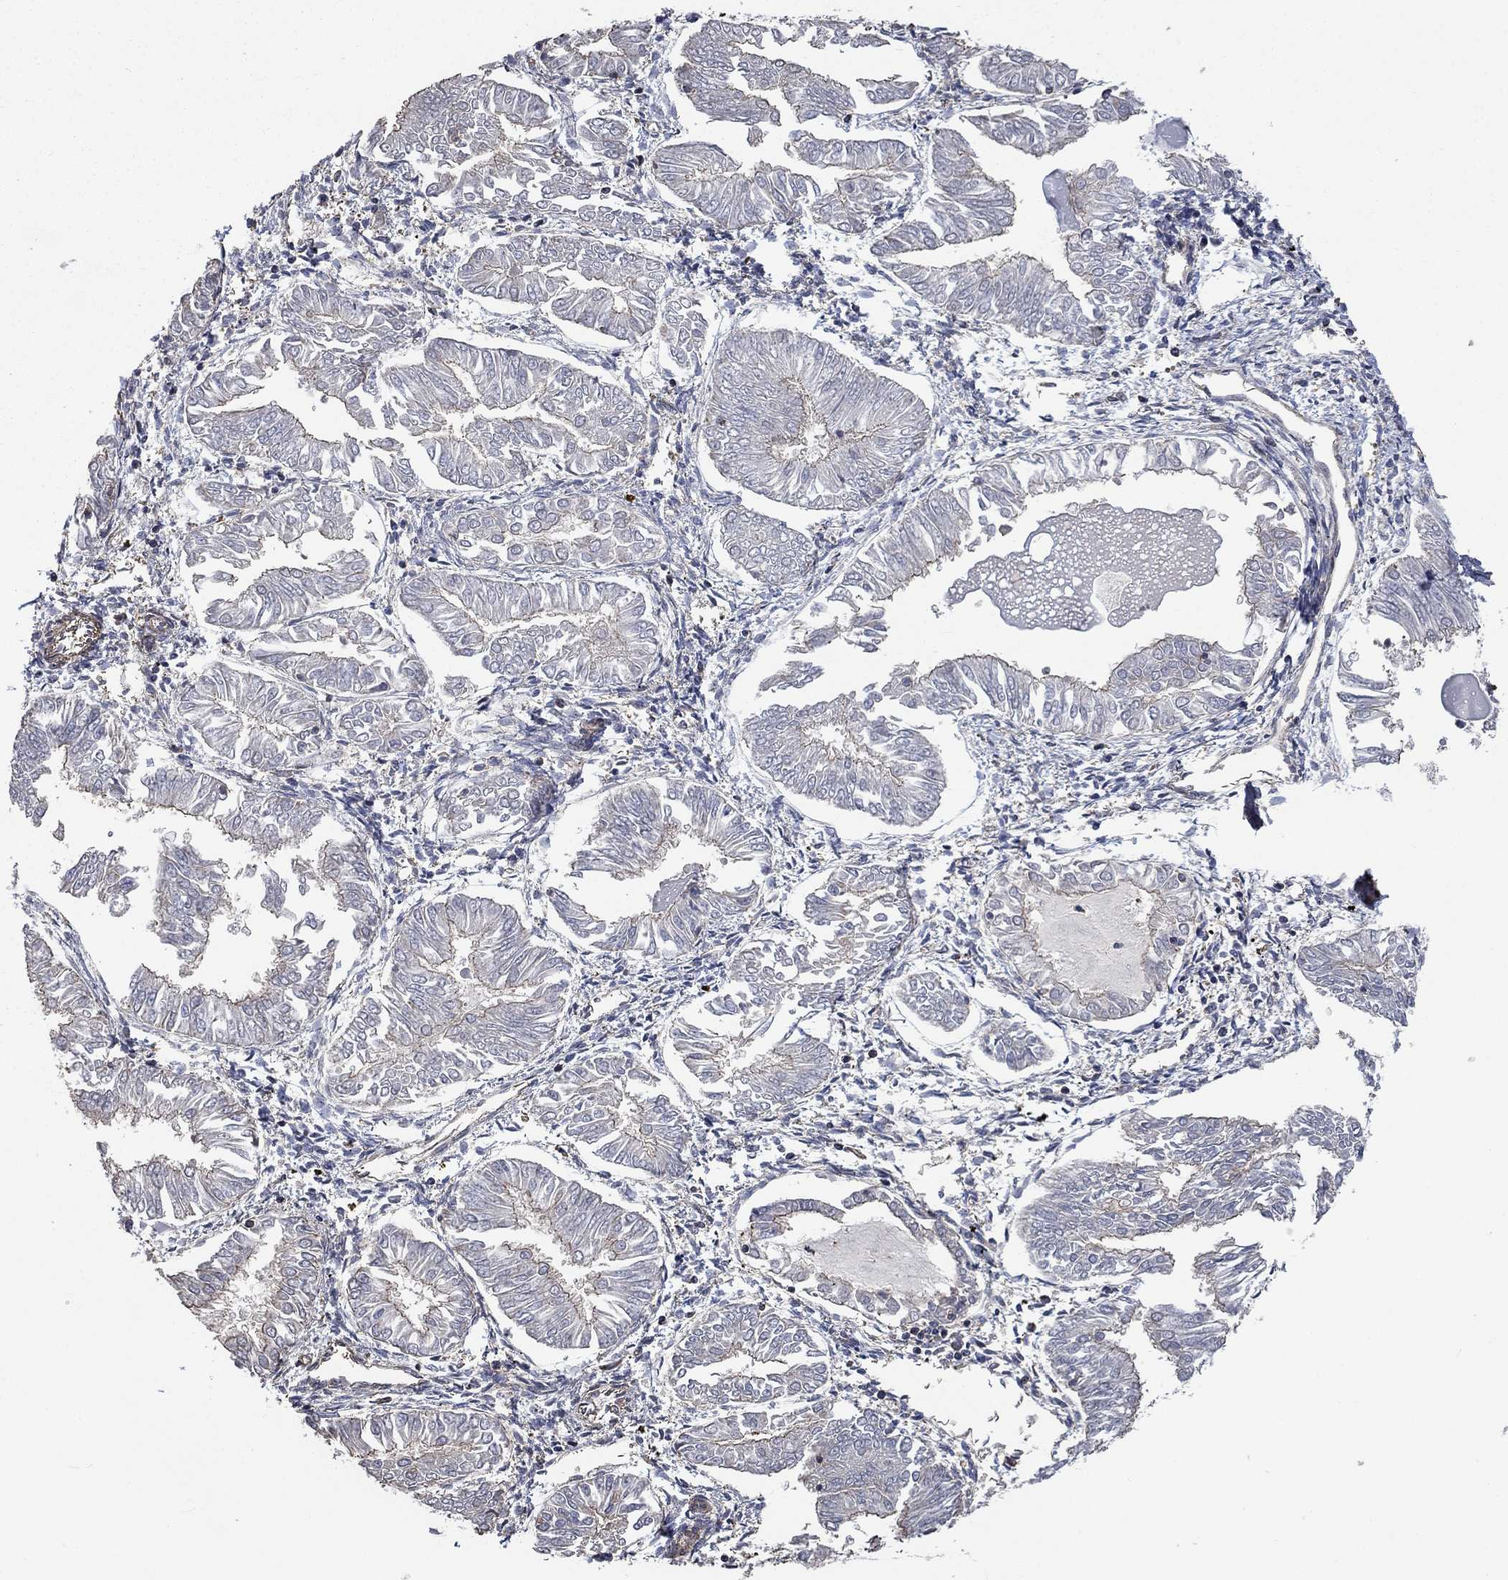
{"staining": {"intensity": "negative", "quantity": "none", "location": "none"}, "tissue": "endometrial cancer", "cell_type": "Tumor cells", "image_type": "cancer", "snomed": [{"axis": "morphology", "description": "Adenocarcinoma, NOS"}, {"axis": "topography", "description": "Endometrium"}], "caption": "IHC micrograph of endometrial cancer (adenocarcinoma) stained for a protein (brown), which shows no expression in tumor cells. (DAB immunohistochemistry visualized using brightfield microscopy, high magnification).", "gene": "PDE3A", "patient": {"sex": "female", "age": 53}}